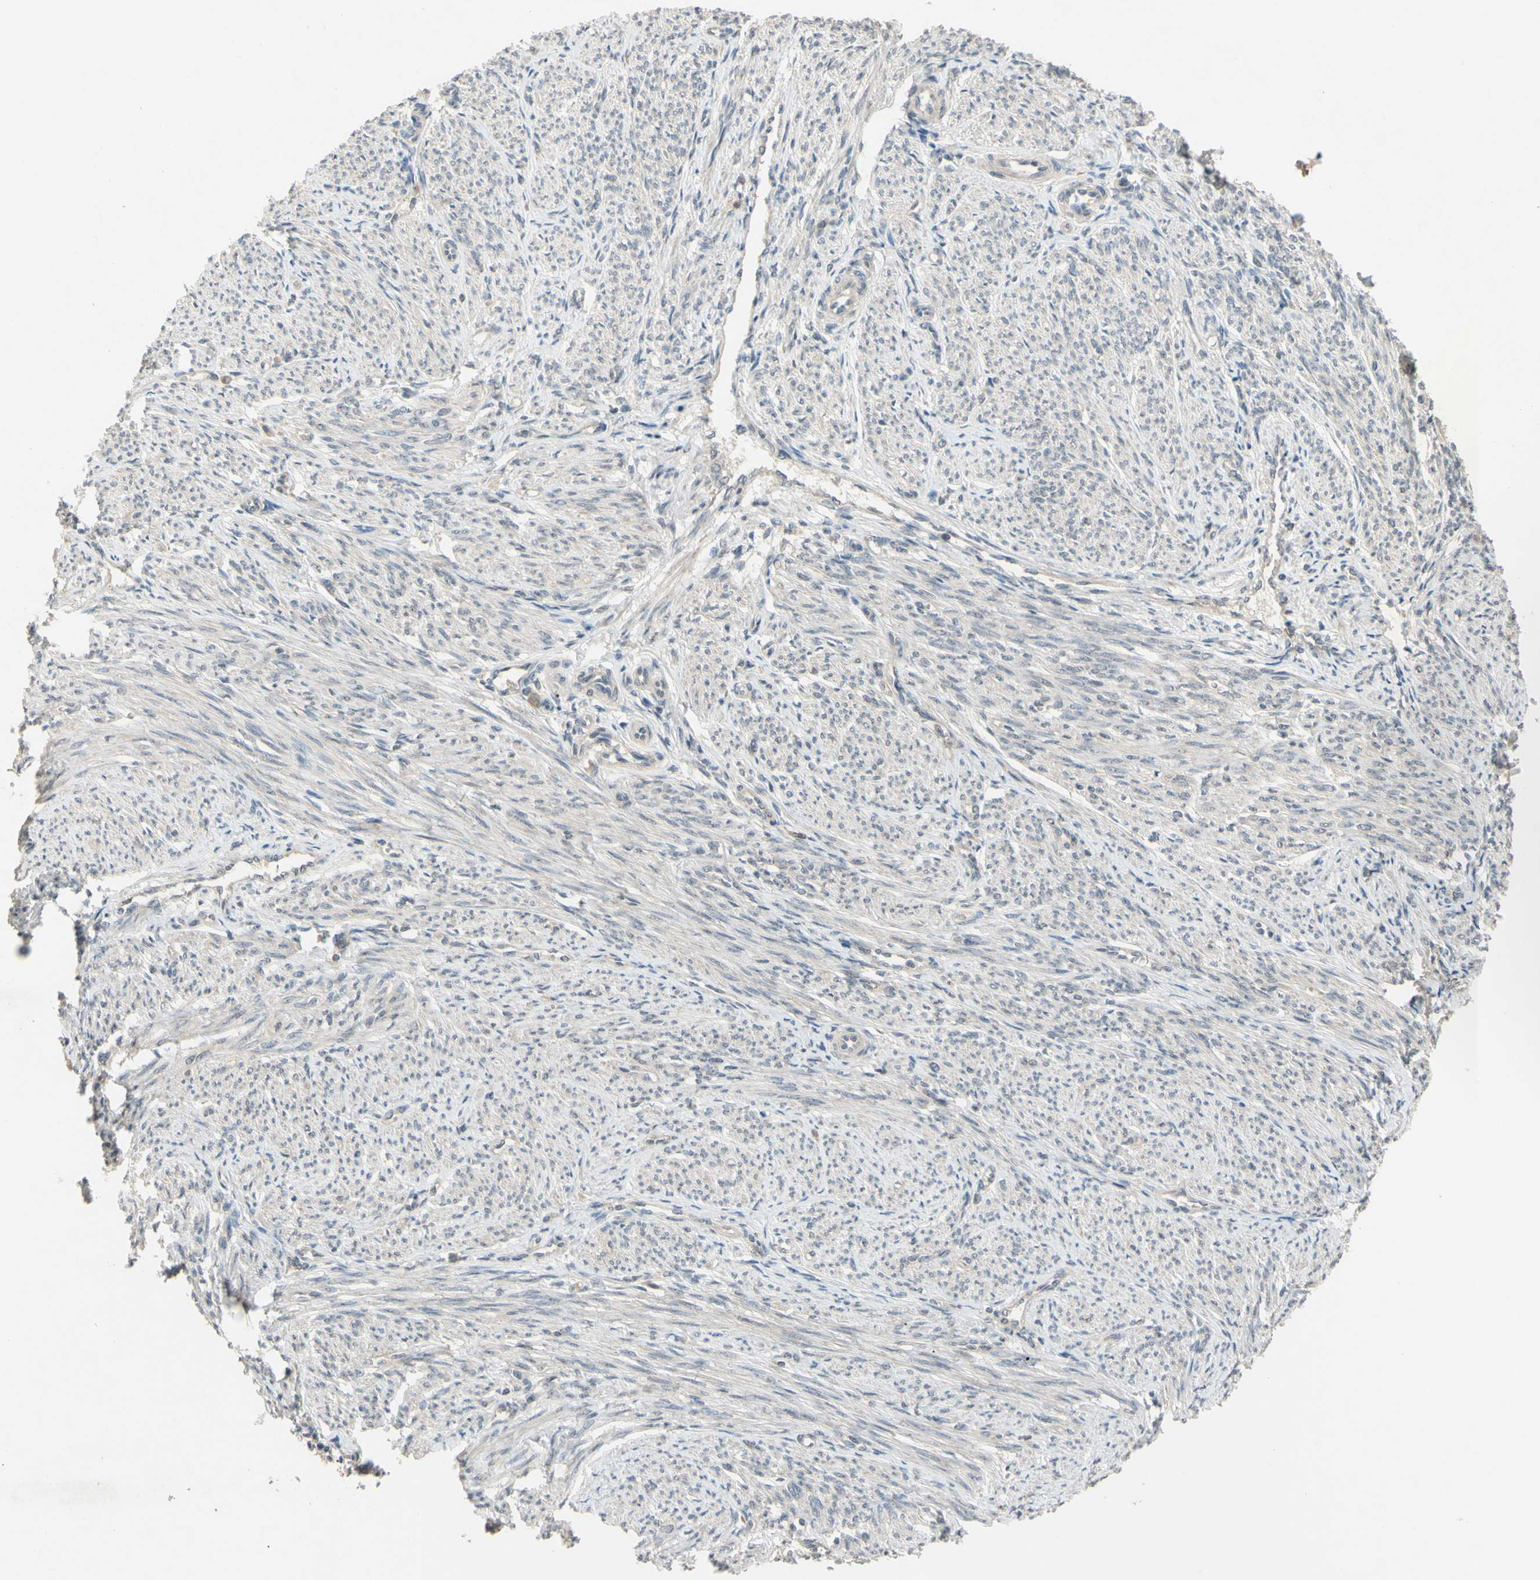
{"staining": {"intensity": "weak", "quantity": ">75%", "location": "cytoplasmic/membranous"}, "tissue": "smooth muscle", "cell_type": "Smooth muscle cells", "image_type": "normal", "snomed": [{"axis": "morphology", "description": "Normal tissue, NOS"}, {"axis": "topography", "description": "Smooth muscle"}], "caption": "Normal smooth muscle displays weak cytoplasmic/membranous staining in approximately >75% of smooth muscle cells, visualized by immunohistochemistry.", "gene": "ALK", "patient": {"sex": "female", "age": 65}}